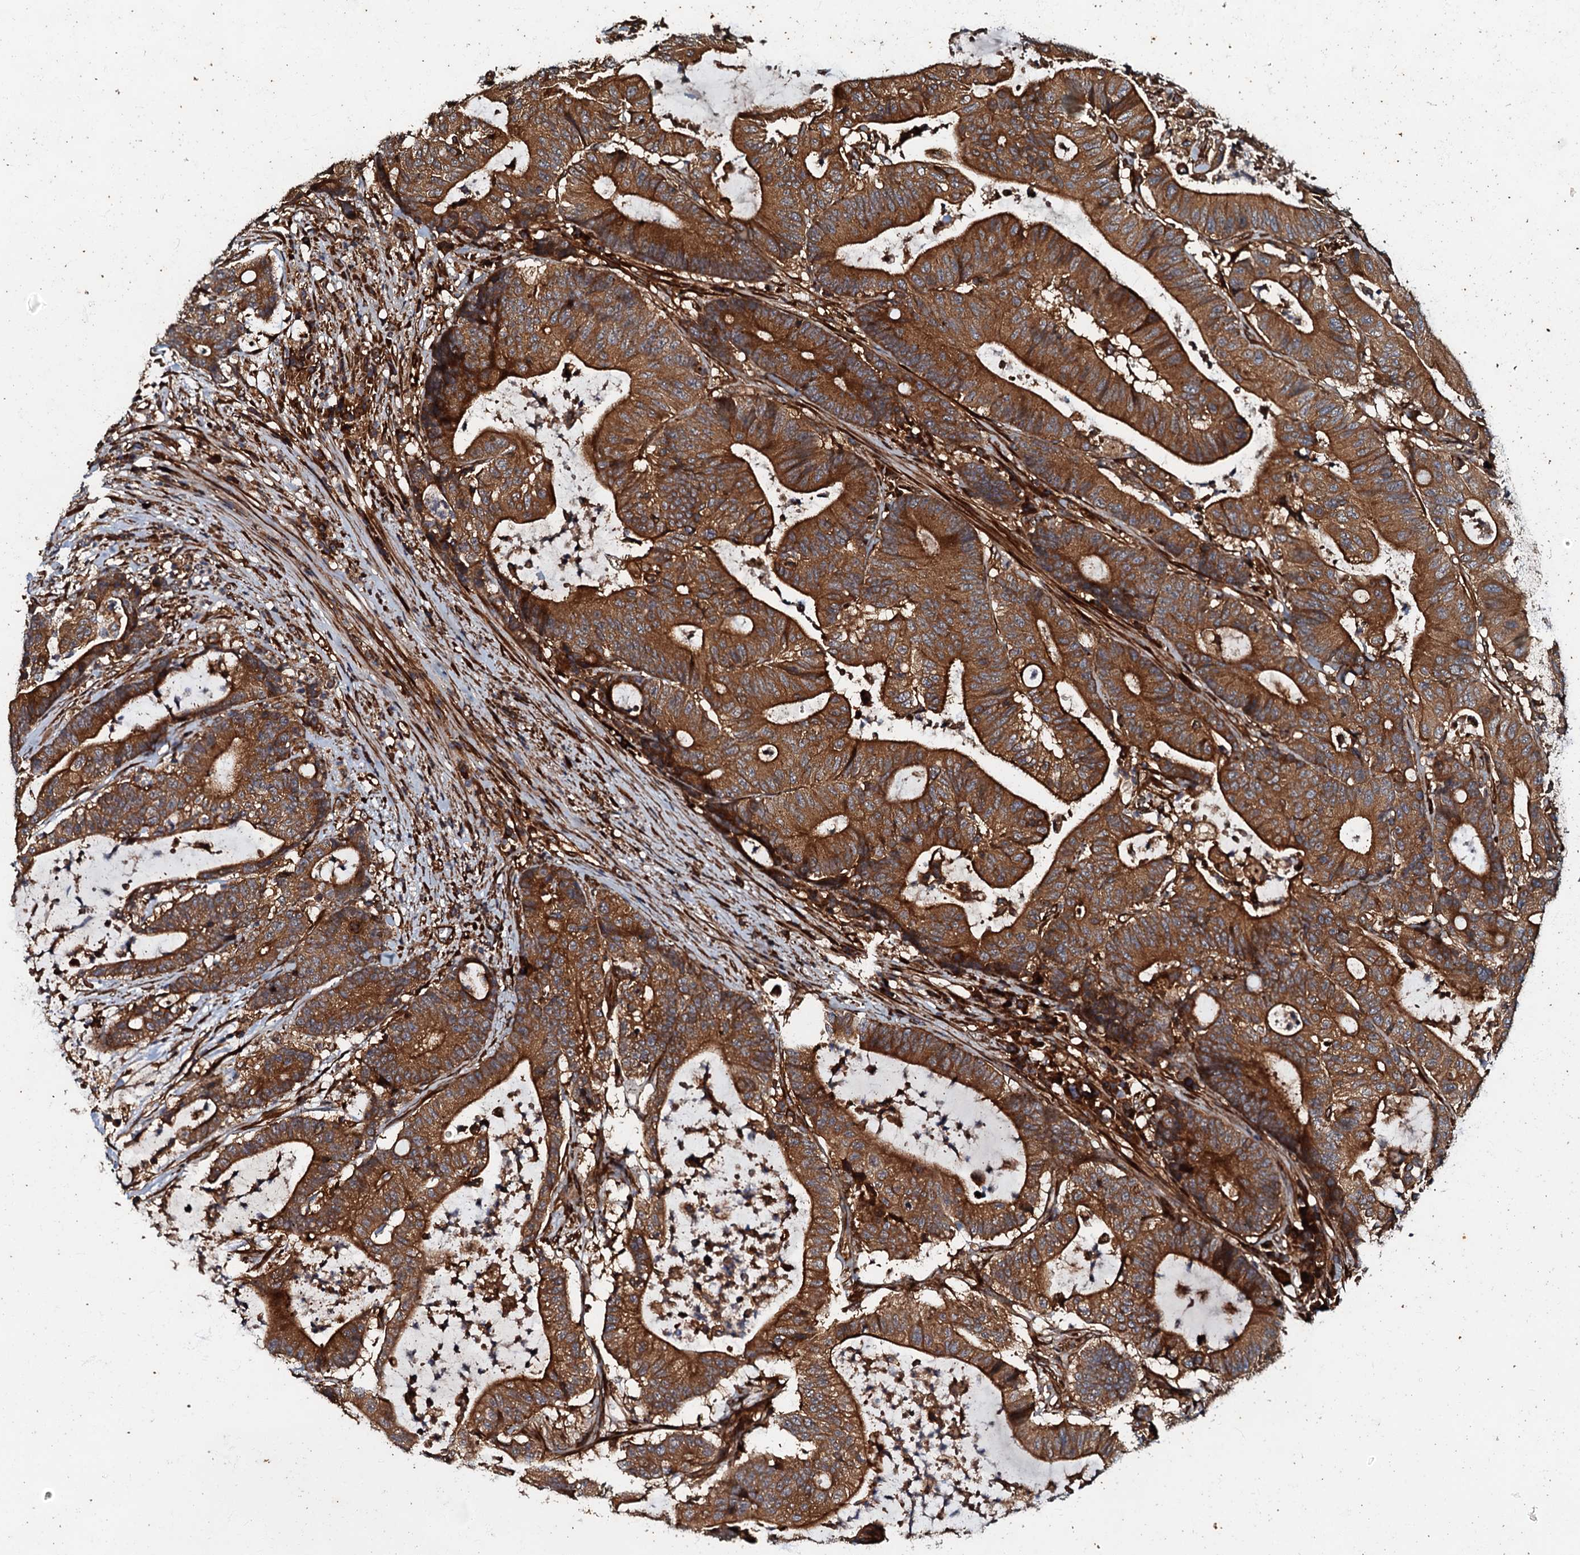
{"staining": {"intensity": "strong", "quantity": ">75%", "location": "cytoplasmic/membranous"}, "tissue": "colorectal cancer", "cell_type": "Tumor cells", "image_type": "cancer", "snomed": [{"axis": "morphology", "description": "Adenocarcinoma, NOS"}, {"axis": "topography", "description": "Colon"}], "caption": "Brown immunohistochemical staining in human colorectal cancer (adenocarcinoma) shows strong cytoplasmic/membranous positivity in approximately >75% of tumor cells. Nuclei are stained in blue.", "gene": "BLOC1S6", "patient": {"sex": "female", "age": 84}}